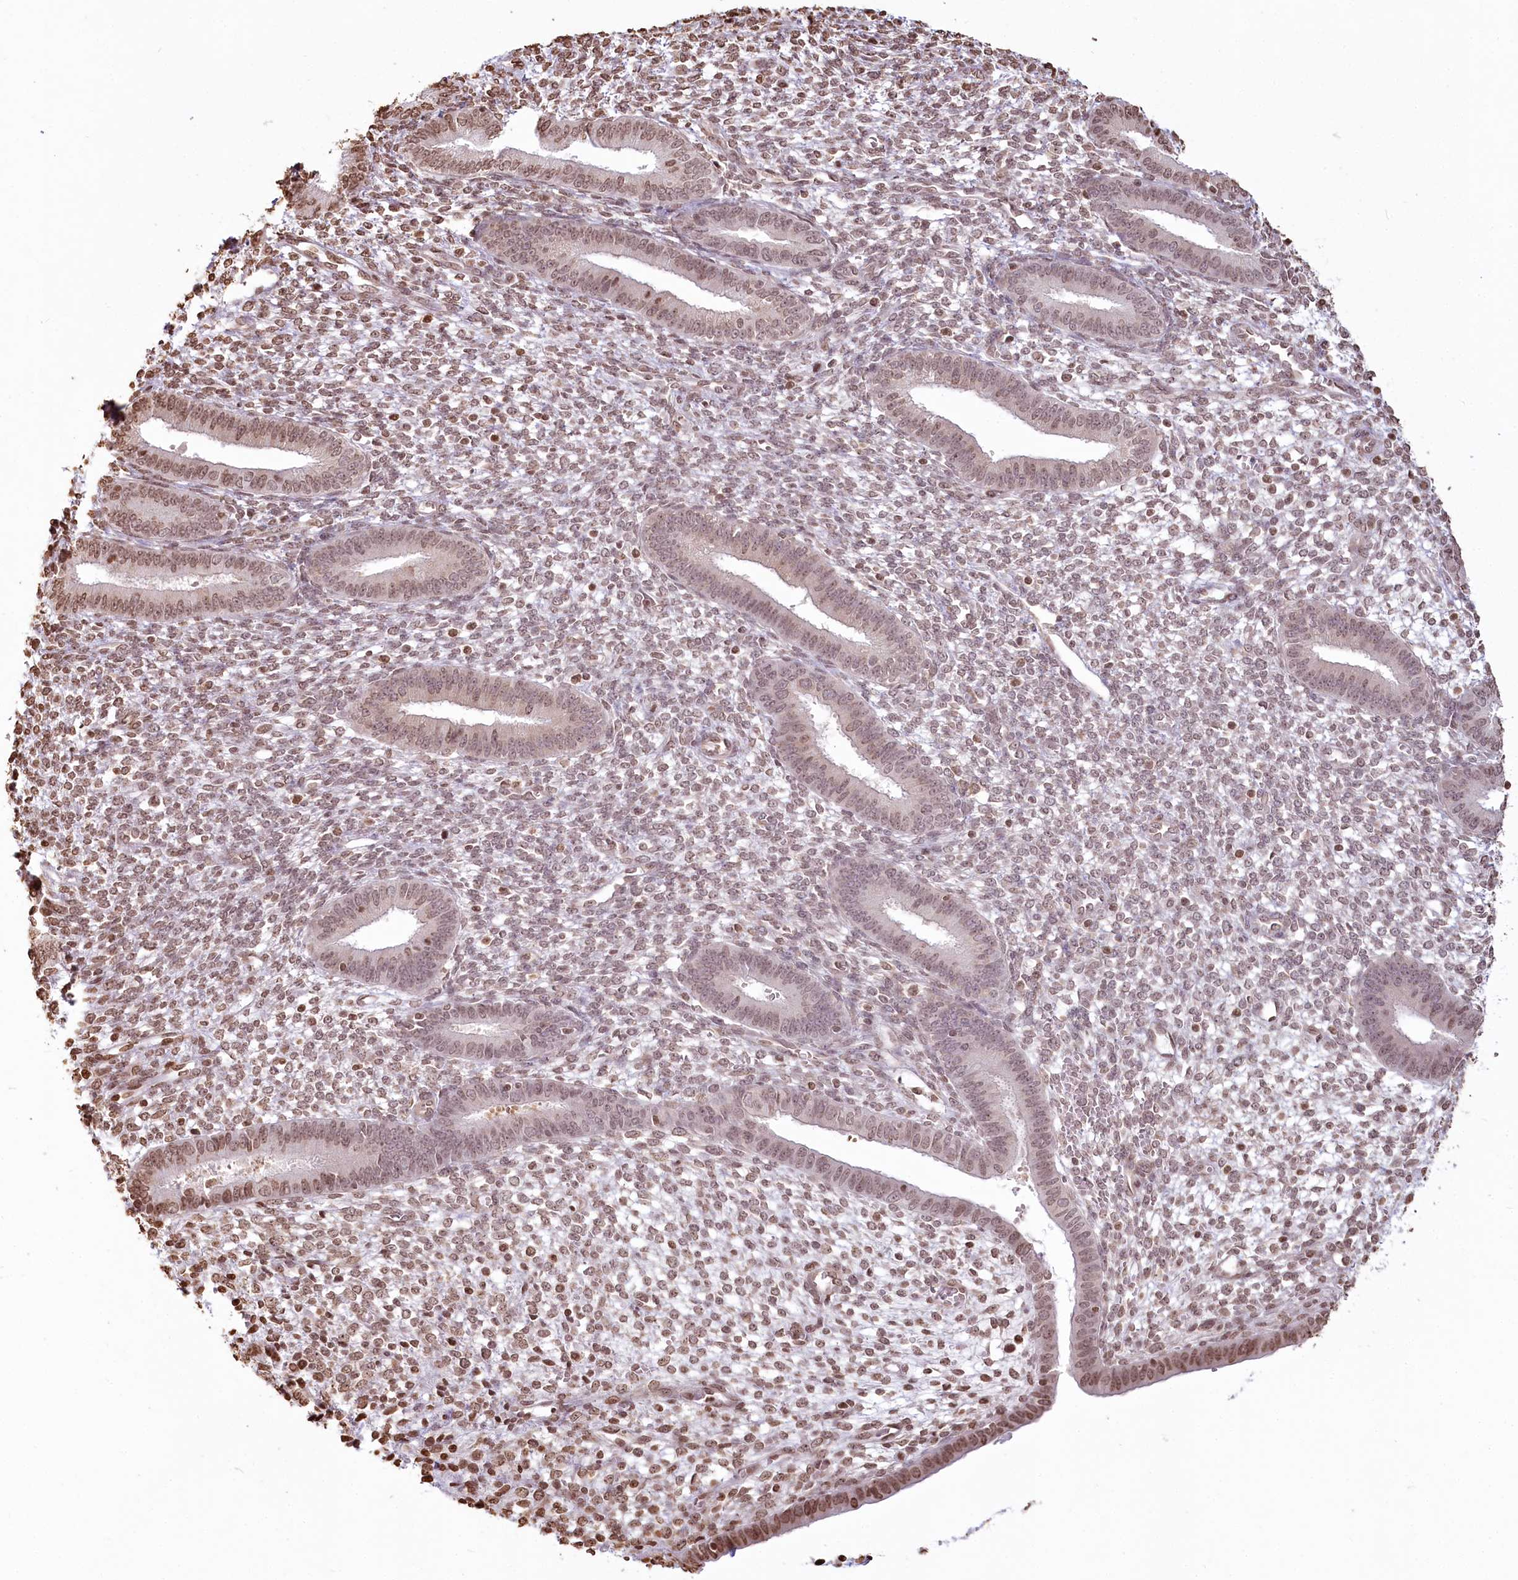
{"staining": {"intensity": "moderate", "quantity": ">75%", "location": "nuclear"}, "tissue": "endometrium", "cell_type": "Cells in endometrial stroma", "image_type": "normal", "snomed": [{"axis": "morphology", "description": "Normal tissue, NOS"}, {"axis": "topography", "description": "Endometrium"}], "caption": "Immunohistochemistry (DAB) staining of unremarkable endometrium exhibits moderate nuclear protein expression in about >75% of cells in endometrial stroma.", "gene": "FAM13A", "patient": {"sex": "female", "age": 46}}